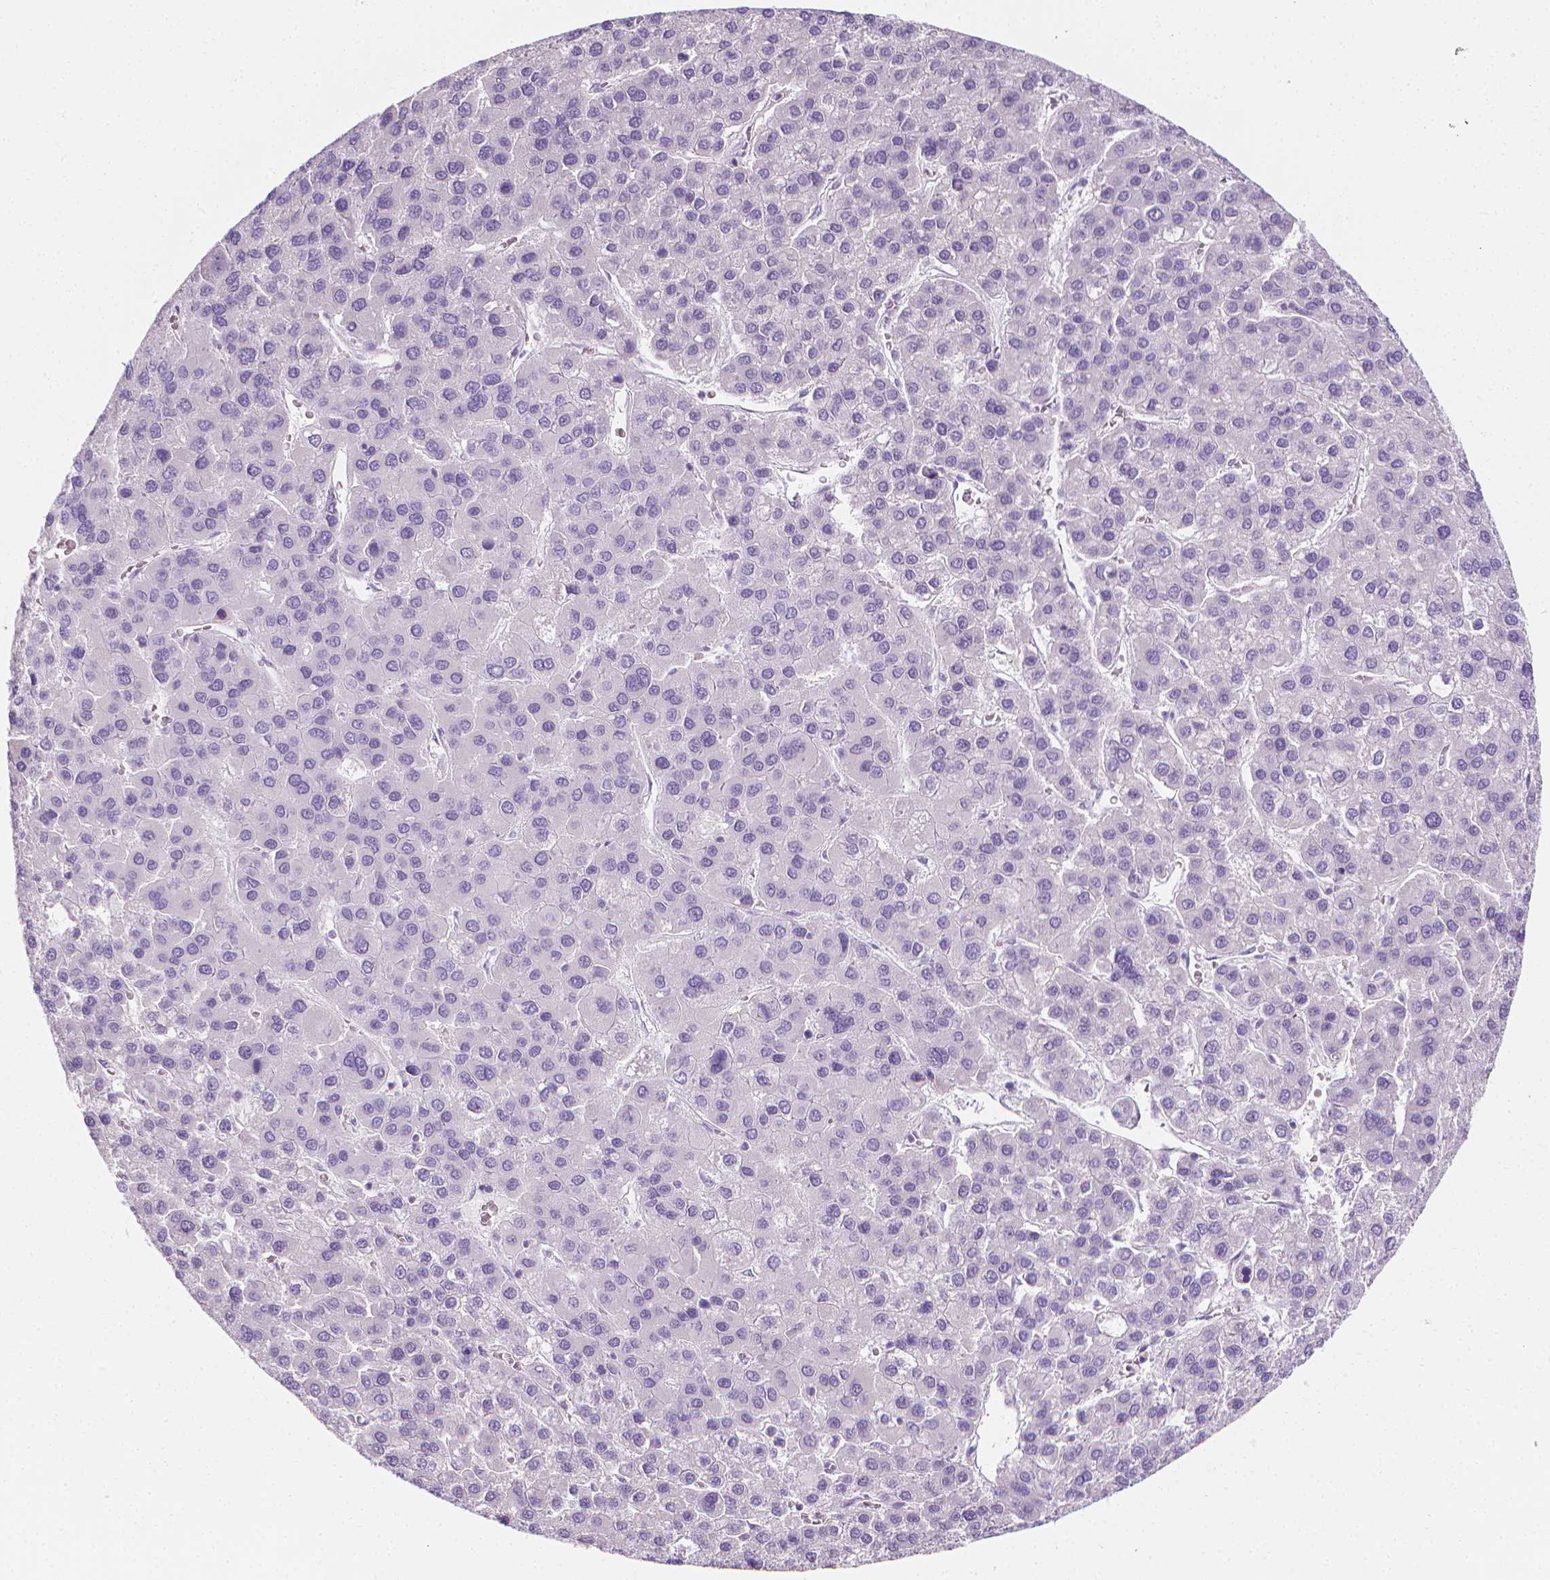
{"staining": {"intensity": "negative", "quantity": "none", "location": "none"}, "tissue": "liver cancer", "cell_type": "Tumor cells", "image_type": "cancer", "snomed": [{"axis": "morphology", "description": "Carcinoma, Hepatocellular, NOS"}, {"axis": "topography", "description": "Liver"}], "caption": "Immunohistochemical staining of human liver hepatocellular carcinoma shows no significant staining in tumor cells.", "gene": "DCAF8L1", "patient": {"sex": "female", "age": 41}}